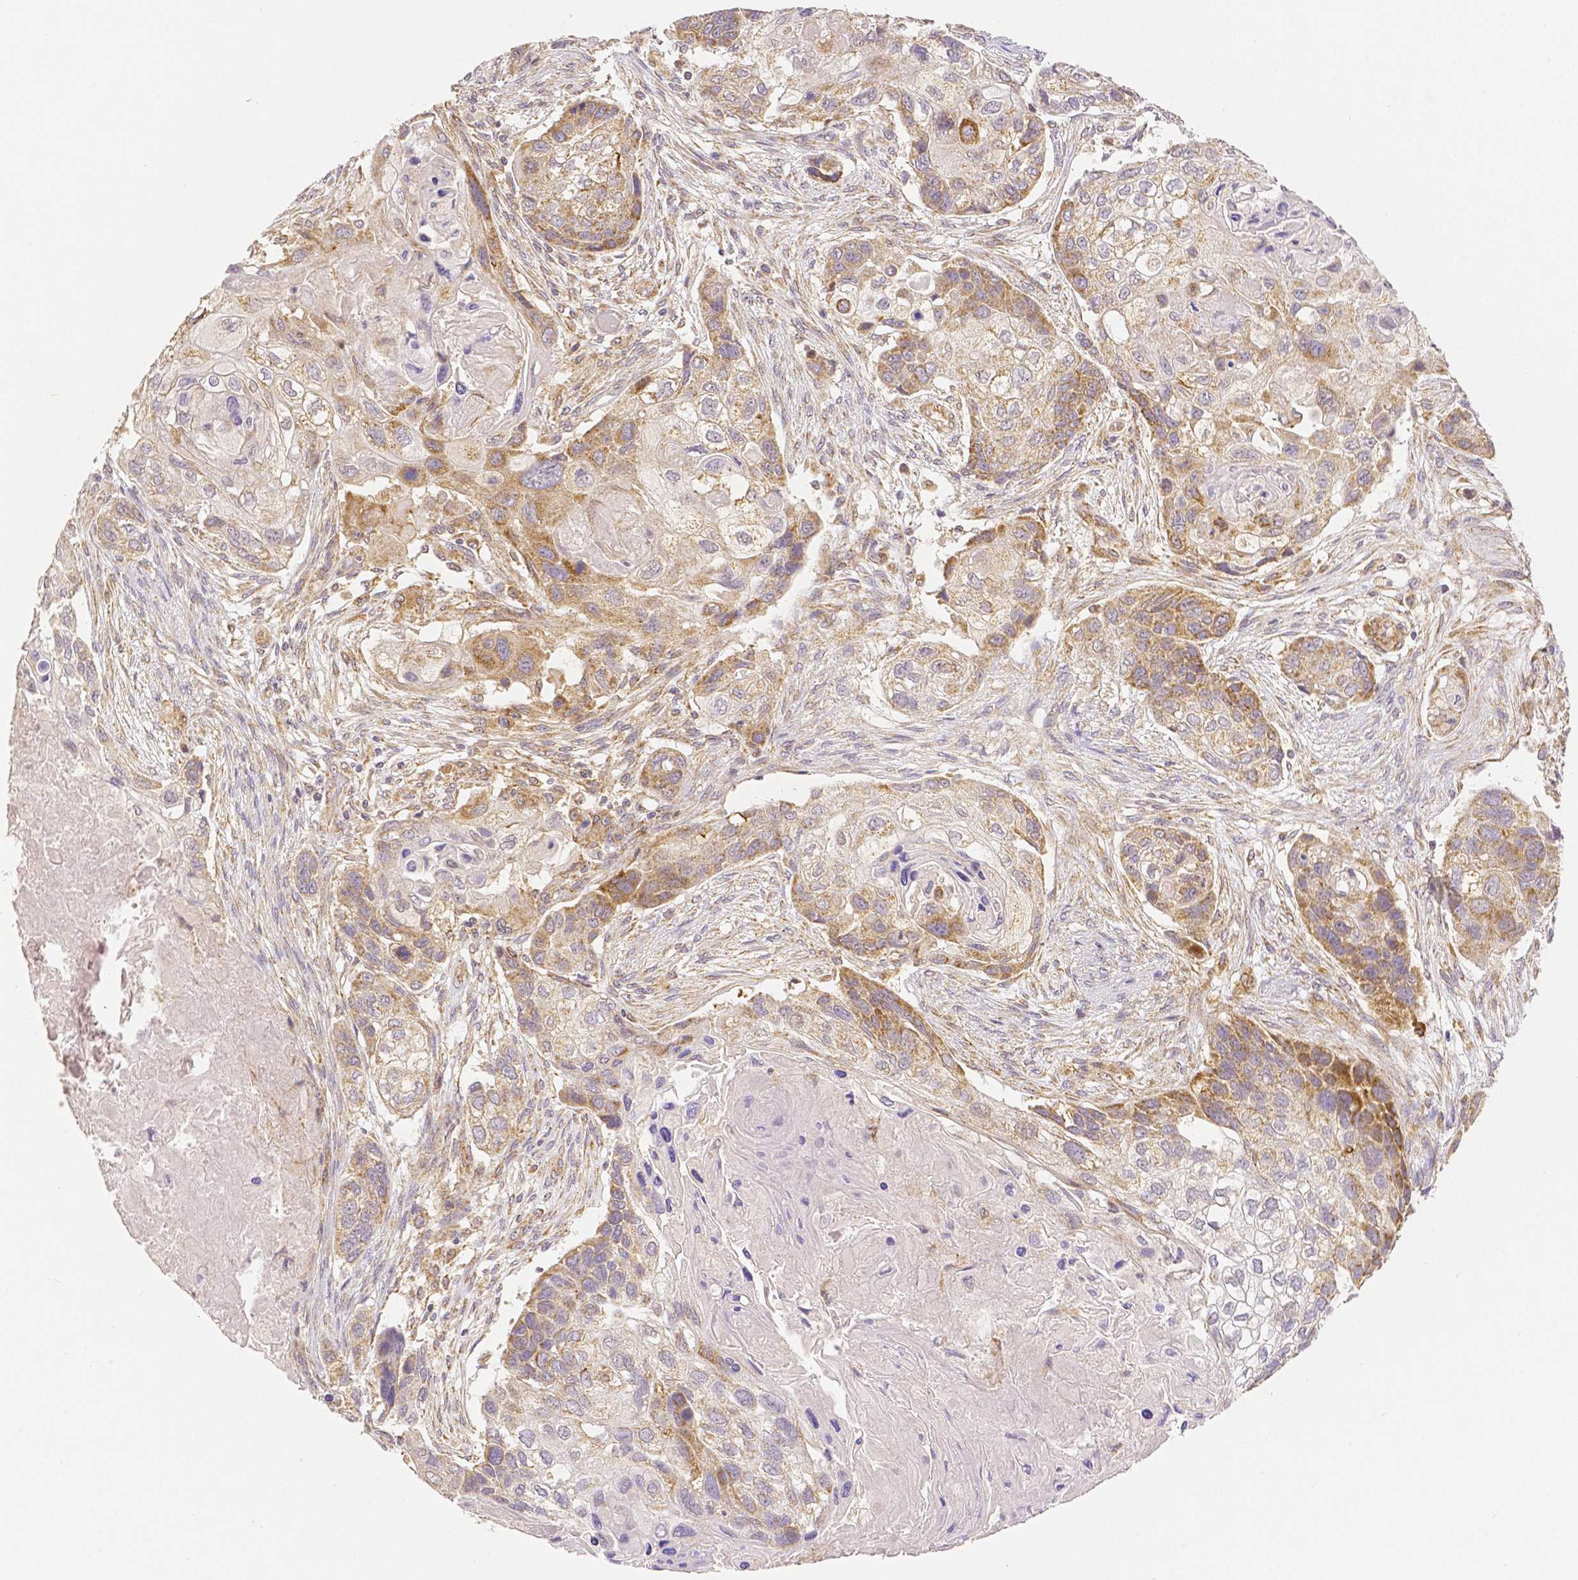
{"staining": {"intensity": "moderate", "quantity": "25%-75%", "location": "cytoplasmic/membranous"}, "tissue": "lung cancer", "cell_type": "Tumor cells", "image_type": "cancer", "snomed": [{"axis": "morphology", "description": "Squamous cell carcinoma, NOS"}, {"axis": "topography", "description": "Lung"}], "caption": "Protein expression analysis of lung cancer displays moderate cytoplasmic/membranous expression in about 25%-75% of tumor cells.", "gene": "RHOT1", "patient": {"sex": "male", "age": 69}}